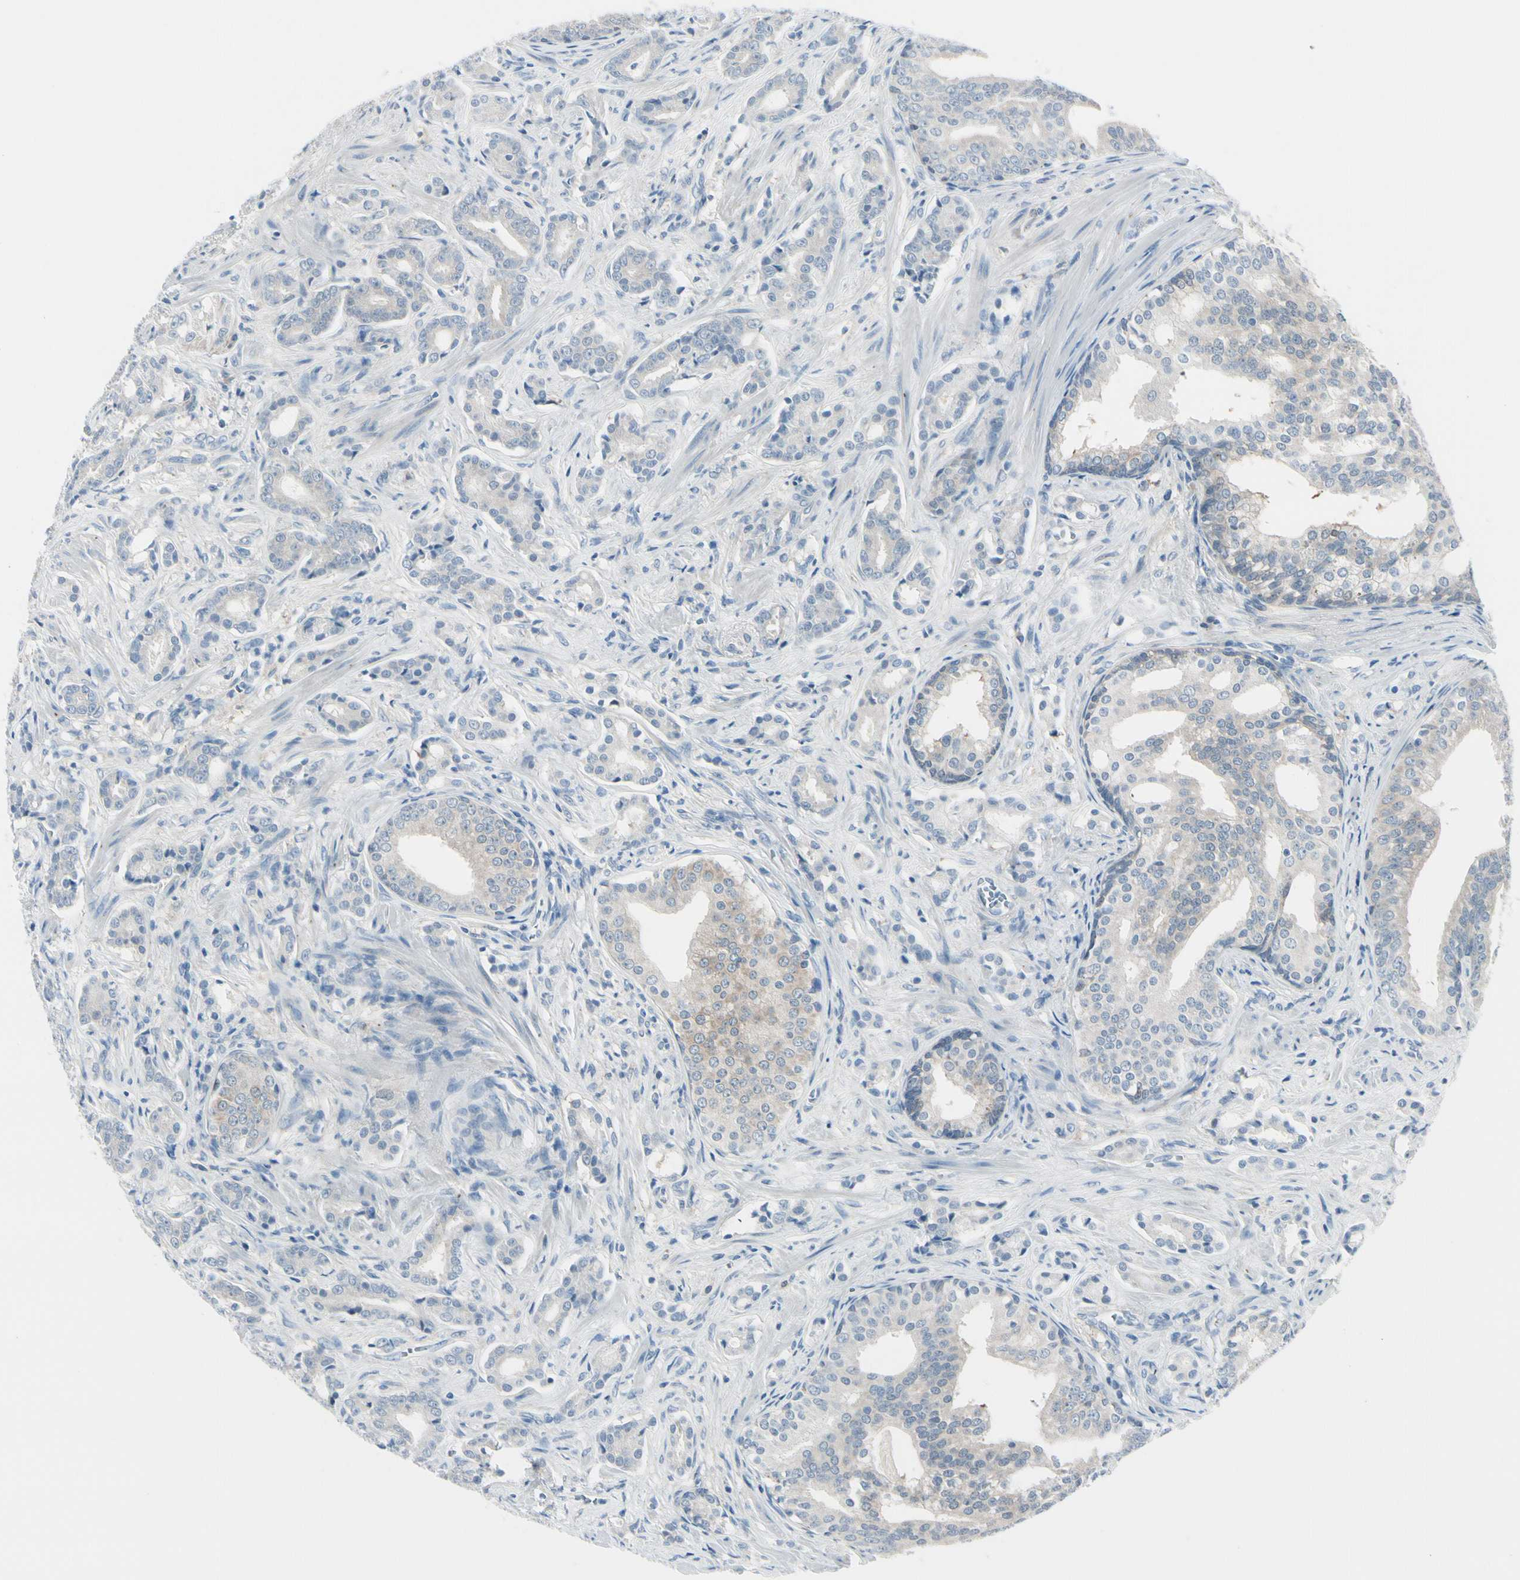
{"staining": {"intensity": "weak", "quantity": "<25%", "location": "cytoplasmic/membranous"}, "tissue": "prostate cancer", "cell_type": "Tumor cells", "image_type": "cancer", "snomed": [{"axis": "morphology", "description": "Adenocarcinoma, Low grade"}, {"axis": "topography", "description": "Prostate"}], "caption": "Prostate low-grade adenocarcinoma was stained to show a protein in brown. There is no significant staining in tumor cells.", "gene": "PEBP1", "patient": {"sex": "male", "age": 58}}